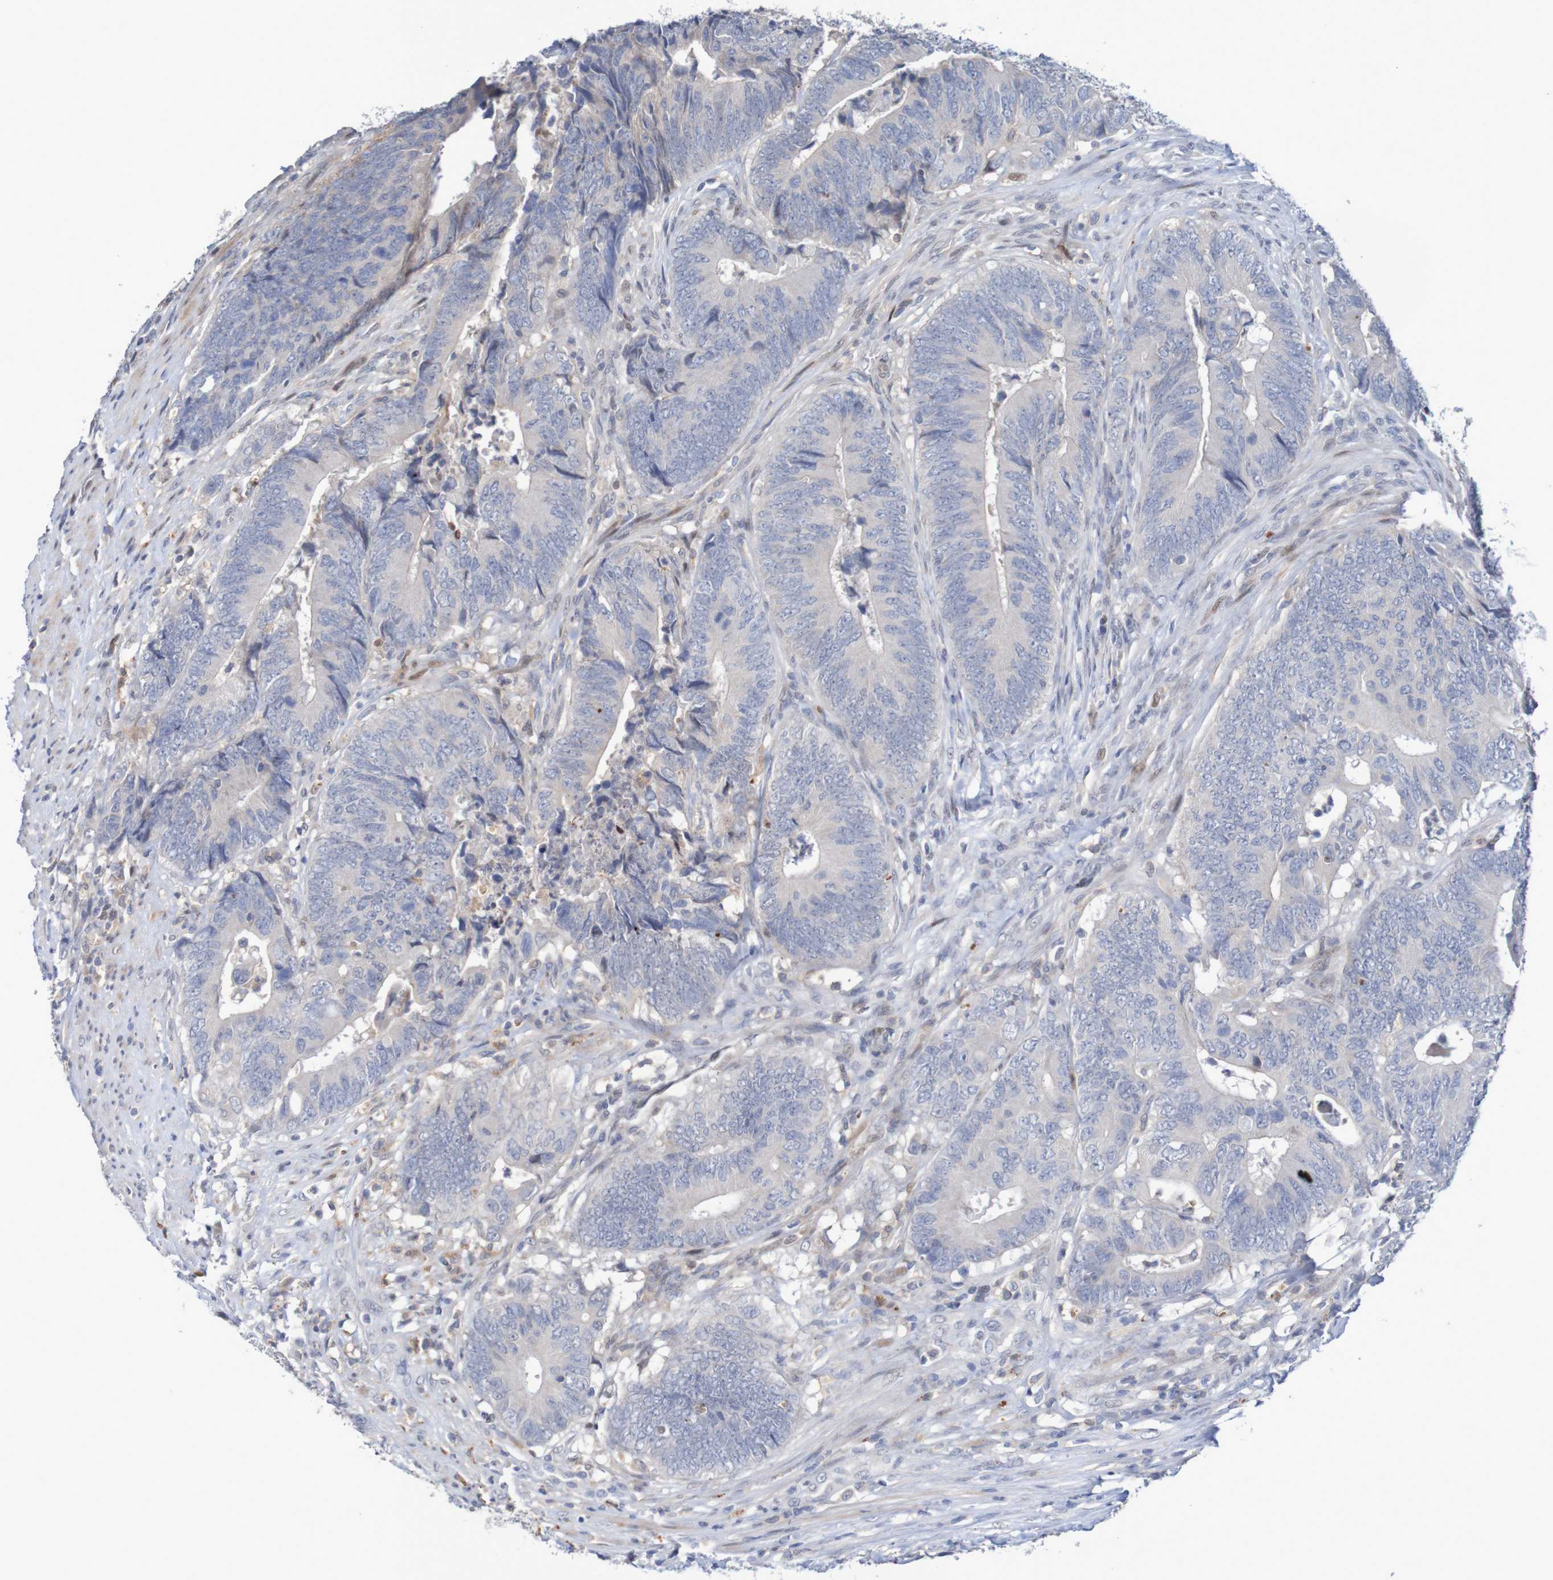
{"staining": {"intensity": "negative", "quantity": "none", "location": "none"}, "tissue": "colorectal cancer", "cell_type": "Tumor cells", "image_type": "cancer", "snomed": [{"axis": "morphology", "description": "Normal tissue, NOS"}, {"axis": "morphology", "description": "Adenocarcinoma, NOS"}, {"axis": "topography", "description": "Colon"}], "caption": "Human colorectal cancer (adenocarcinoma) stained for a protein using immunohistochemistry (IHC) displays no staining in tumor cells.", "gene": "FBP2", "patient": {"sex": "male", "age": 56}}